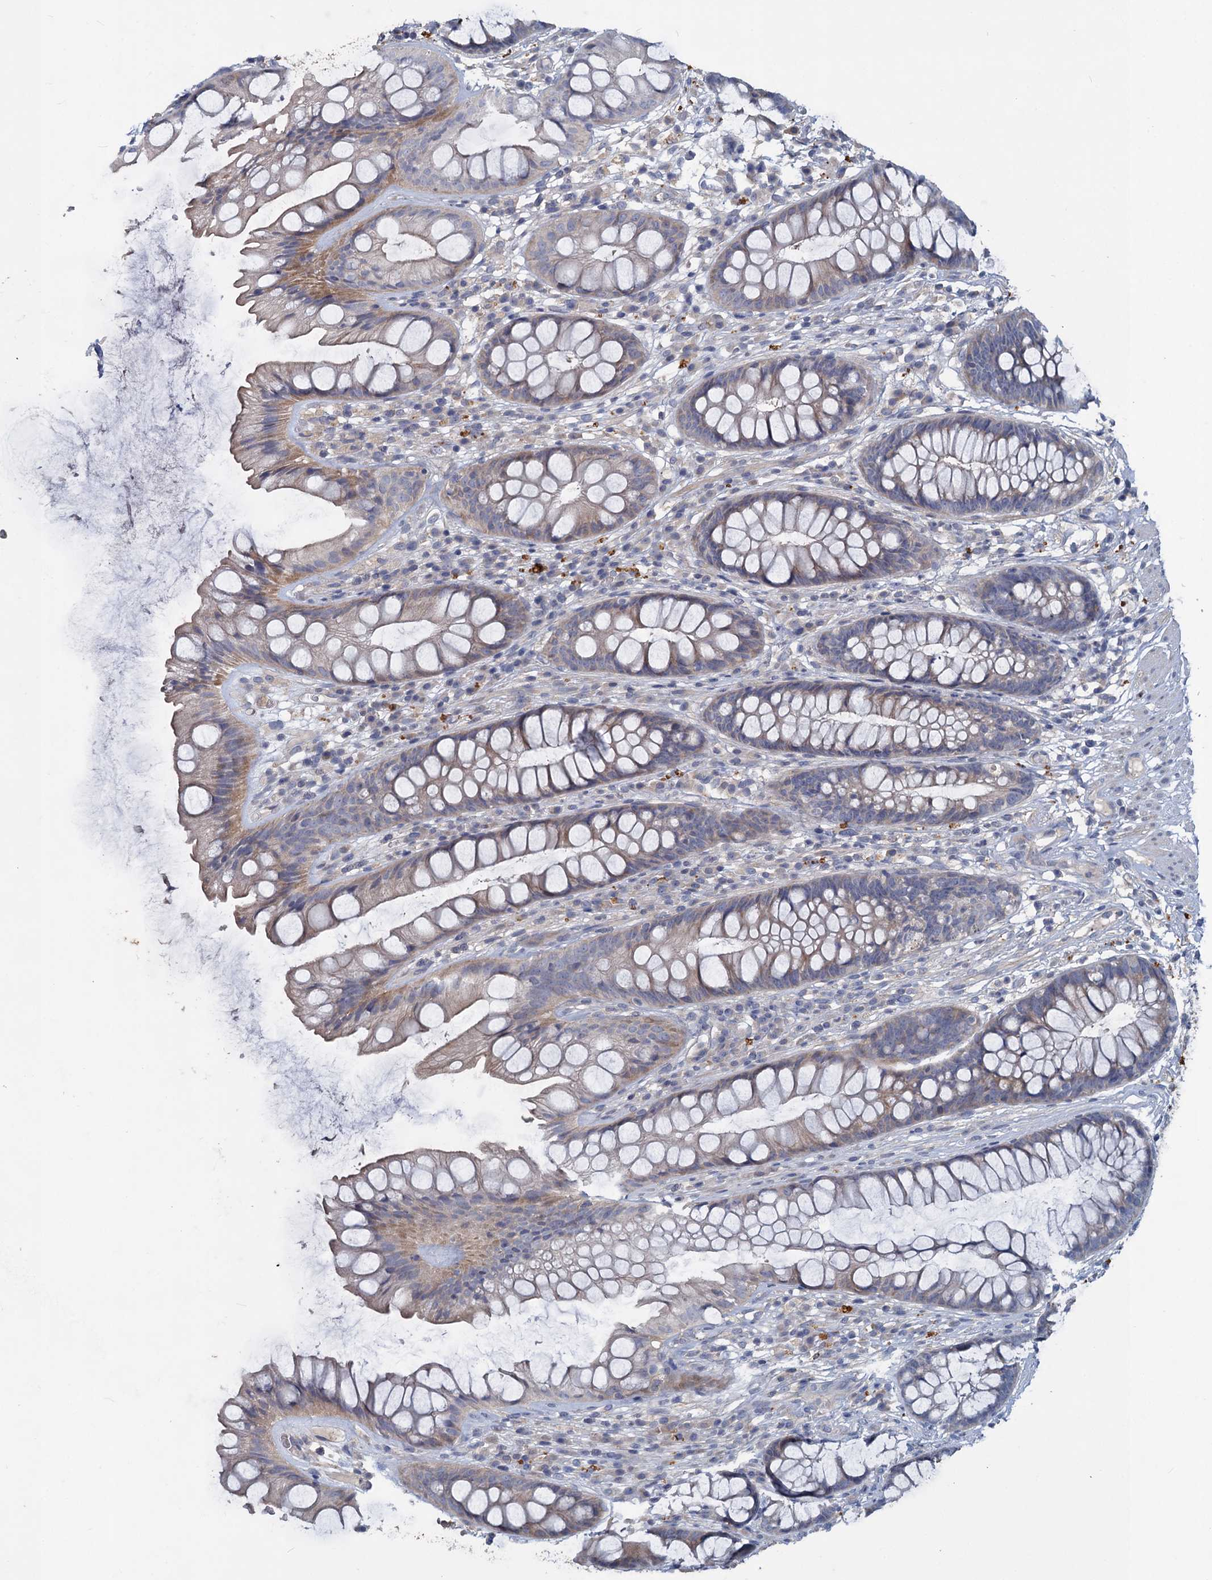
{"staining": {"intensity": "weak", "quantity": "25%-75%", "location": "cytoplasmic/membranous"}, "tissue": "rectum", "cell_type": "Glandular cells", "image_type": "normal", "snomed": [{"axis": "morphology", "description": "Normal tissue, NOS"}, {"axis": "topography", "description": "Rectum"}], "caption": "Immunohistochemistry (IHC) micrograph of benign human rectum stained for a protein (brown), which exhibits low levels of weak cytoplasmic/membranous expression in about 25%-75% of glandular cells.", "gene": "SLC2A7", "patient": {"sex": "male", "age": 74}}